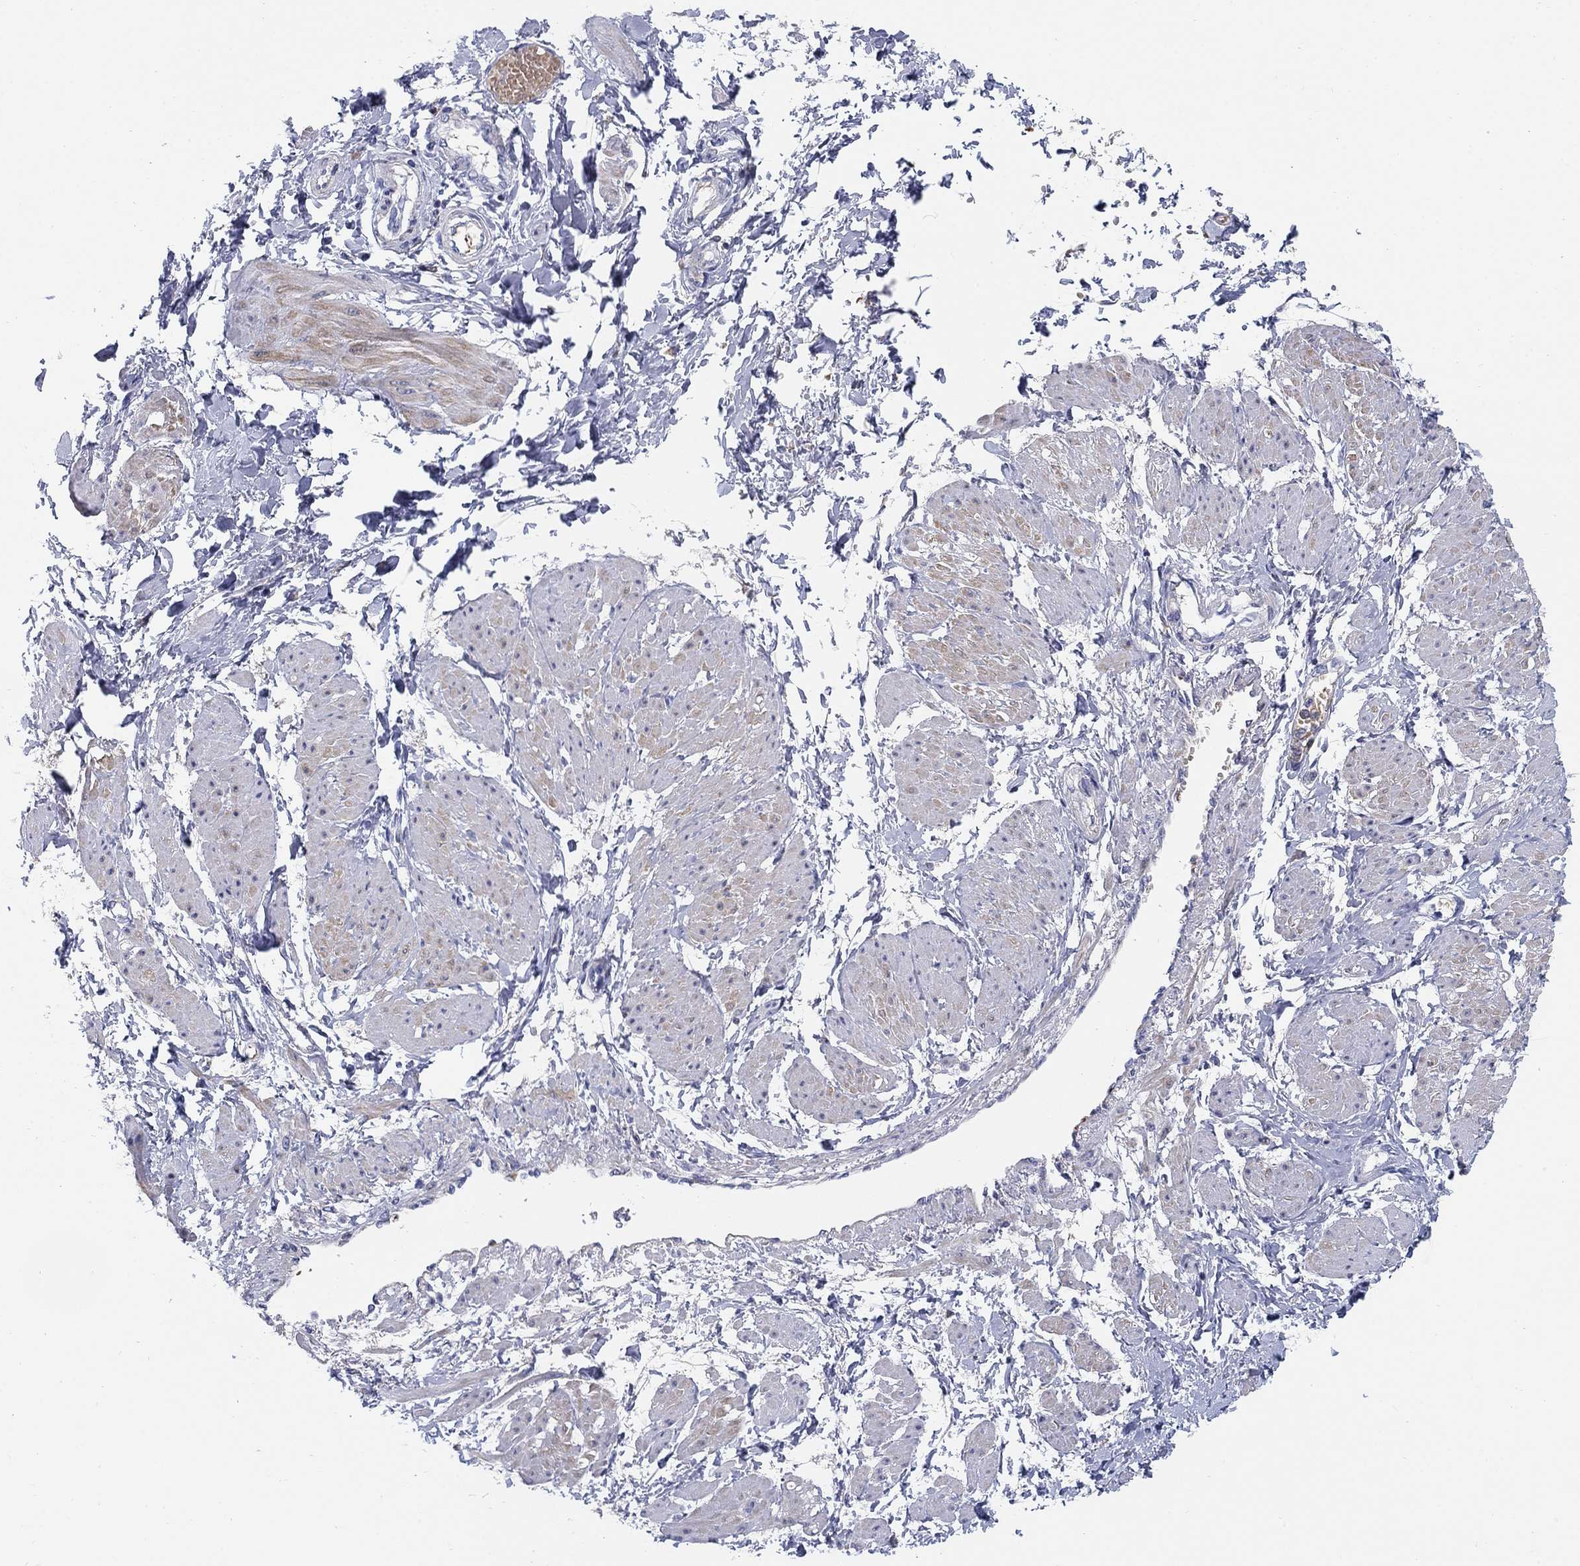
{"staining": {"intensity": "weak", "quantity": "25%-75%", "location": "cytoplasmic/membranous"}, "tissue": "smooth muscle", "cell_type": "Smooth muscle cells", "image_type": "normal", "snomed": [{"axis": "morphology", "description": "Normal tissue, NOS"}, {"axis": "topography", "description": "Smooth muscle"}, {"axis": "topography", "description": "Uterus"}], "caption": "Immunohistochemistry of unremarkable smooth muscle exhibits low levels of weak cytoplasmic/membranous positivity in about 25%-75% of smooth muscle cells.", "gene": "HEATR4", "patient": {"sex": "female", "age": 39}}